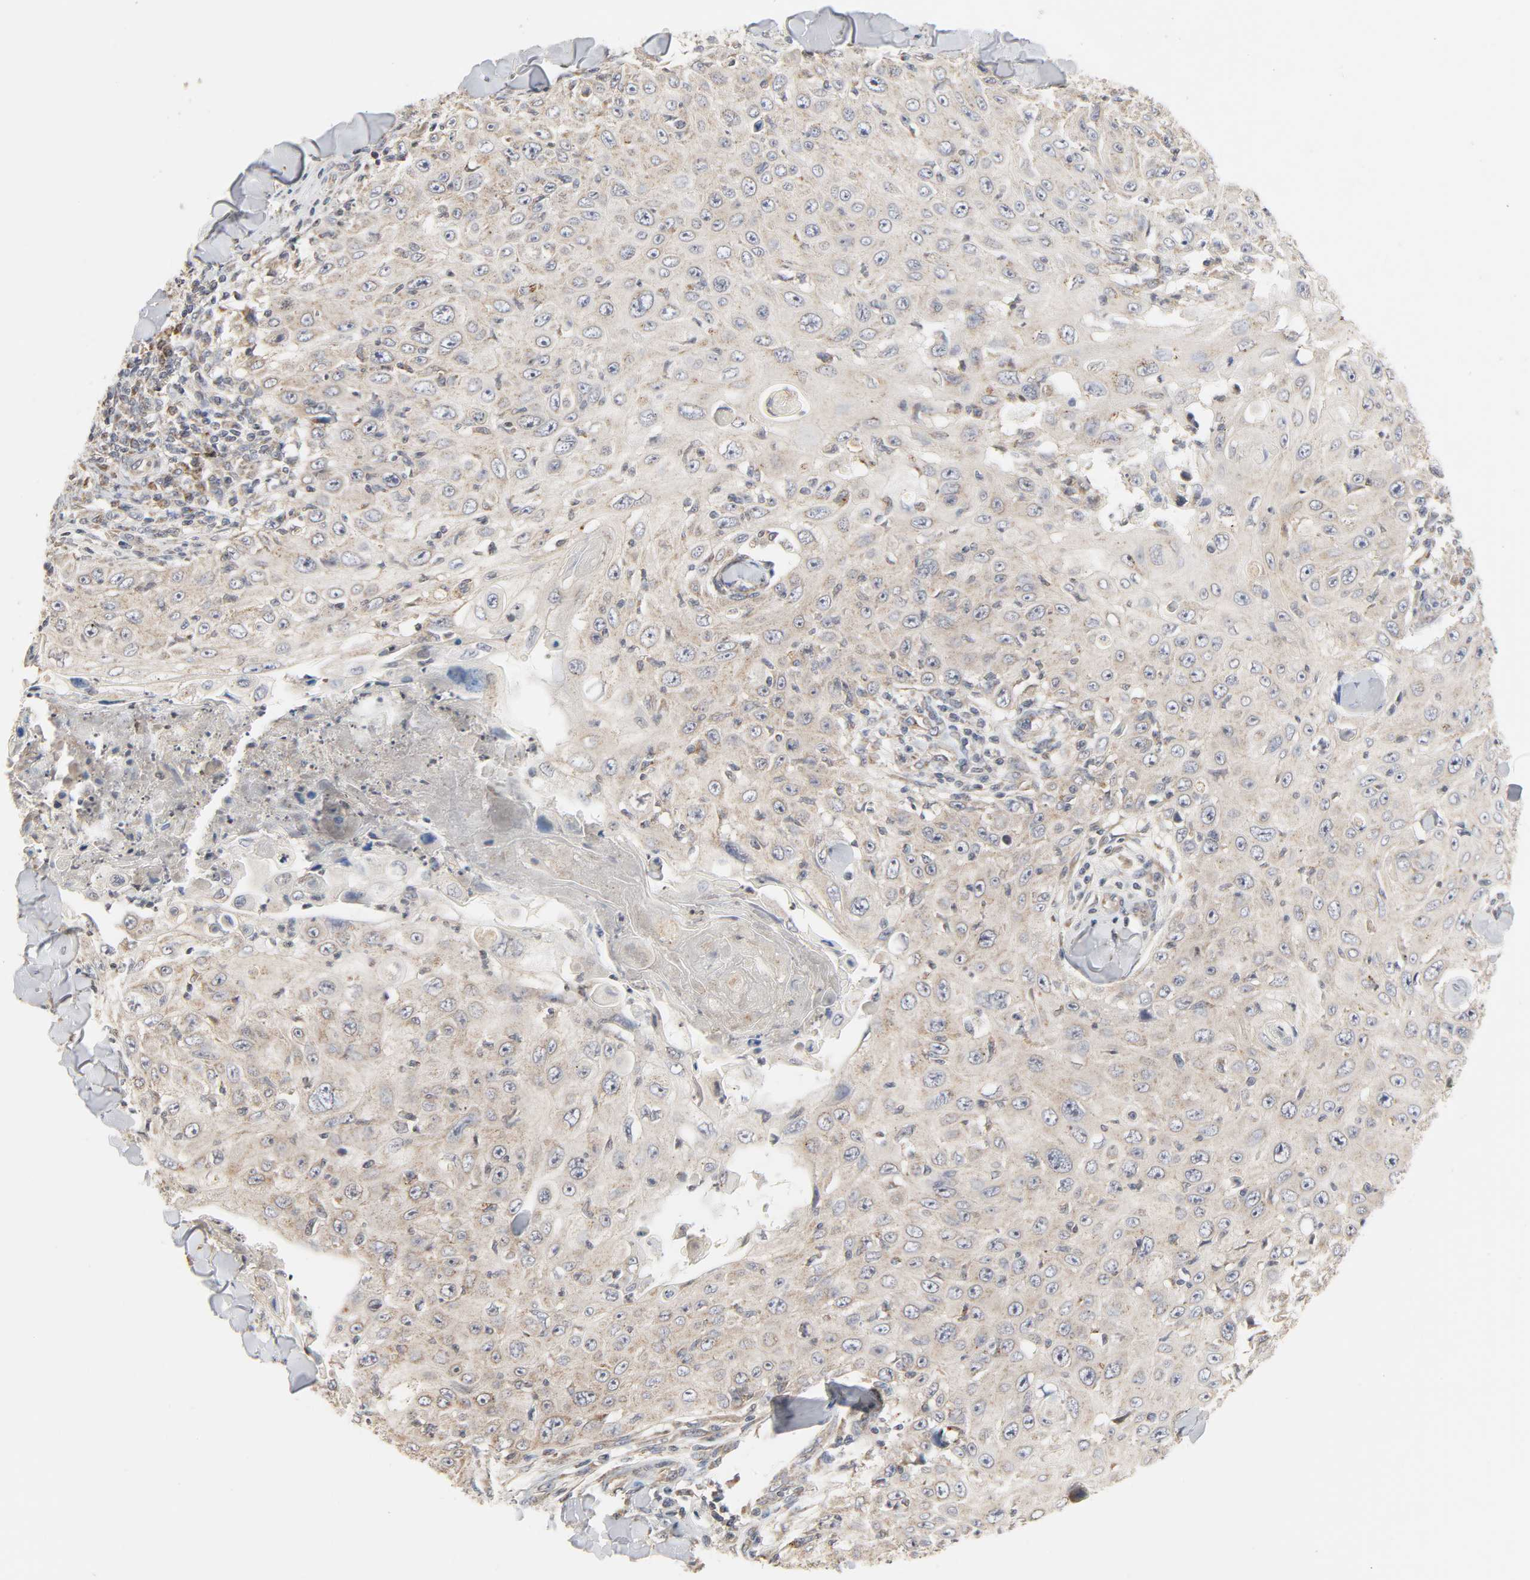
{"staining": {"intensity": "weak", "quantity": "25%-75%", "location": "cytoplasmic/membranous"}, "tissue": "skin cancer", "cell_type": "Tumor cells", "image_type": "cancer", "snomed": [{"axis": "morphology", "description": "Squamous cell carcinoma, NOS"}, {"axis": "topography", "description": "Skin"}], "caption": "Protein expression analysis of human squamous cell carcinoma (skin) reveals weak cytoplasmic/membranous staining in about 25%-75% of tumor cells.", "gene": "CLEC4E", "patient": {"sex": "male", "age": 86}}